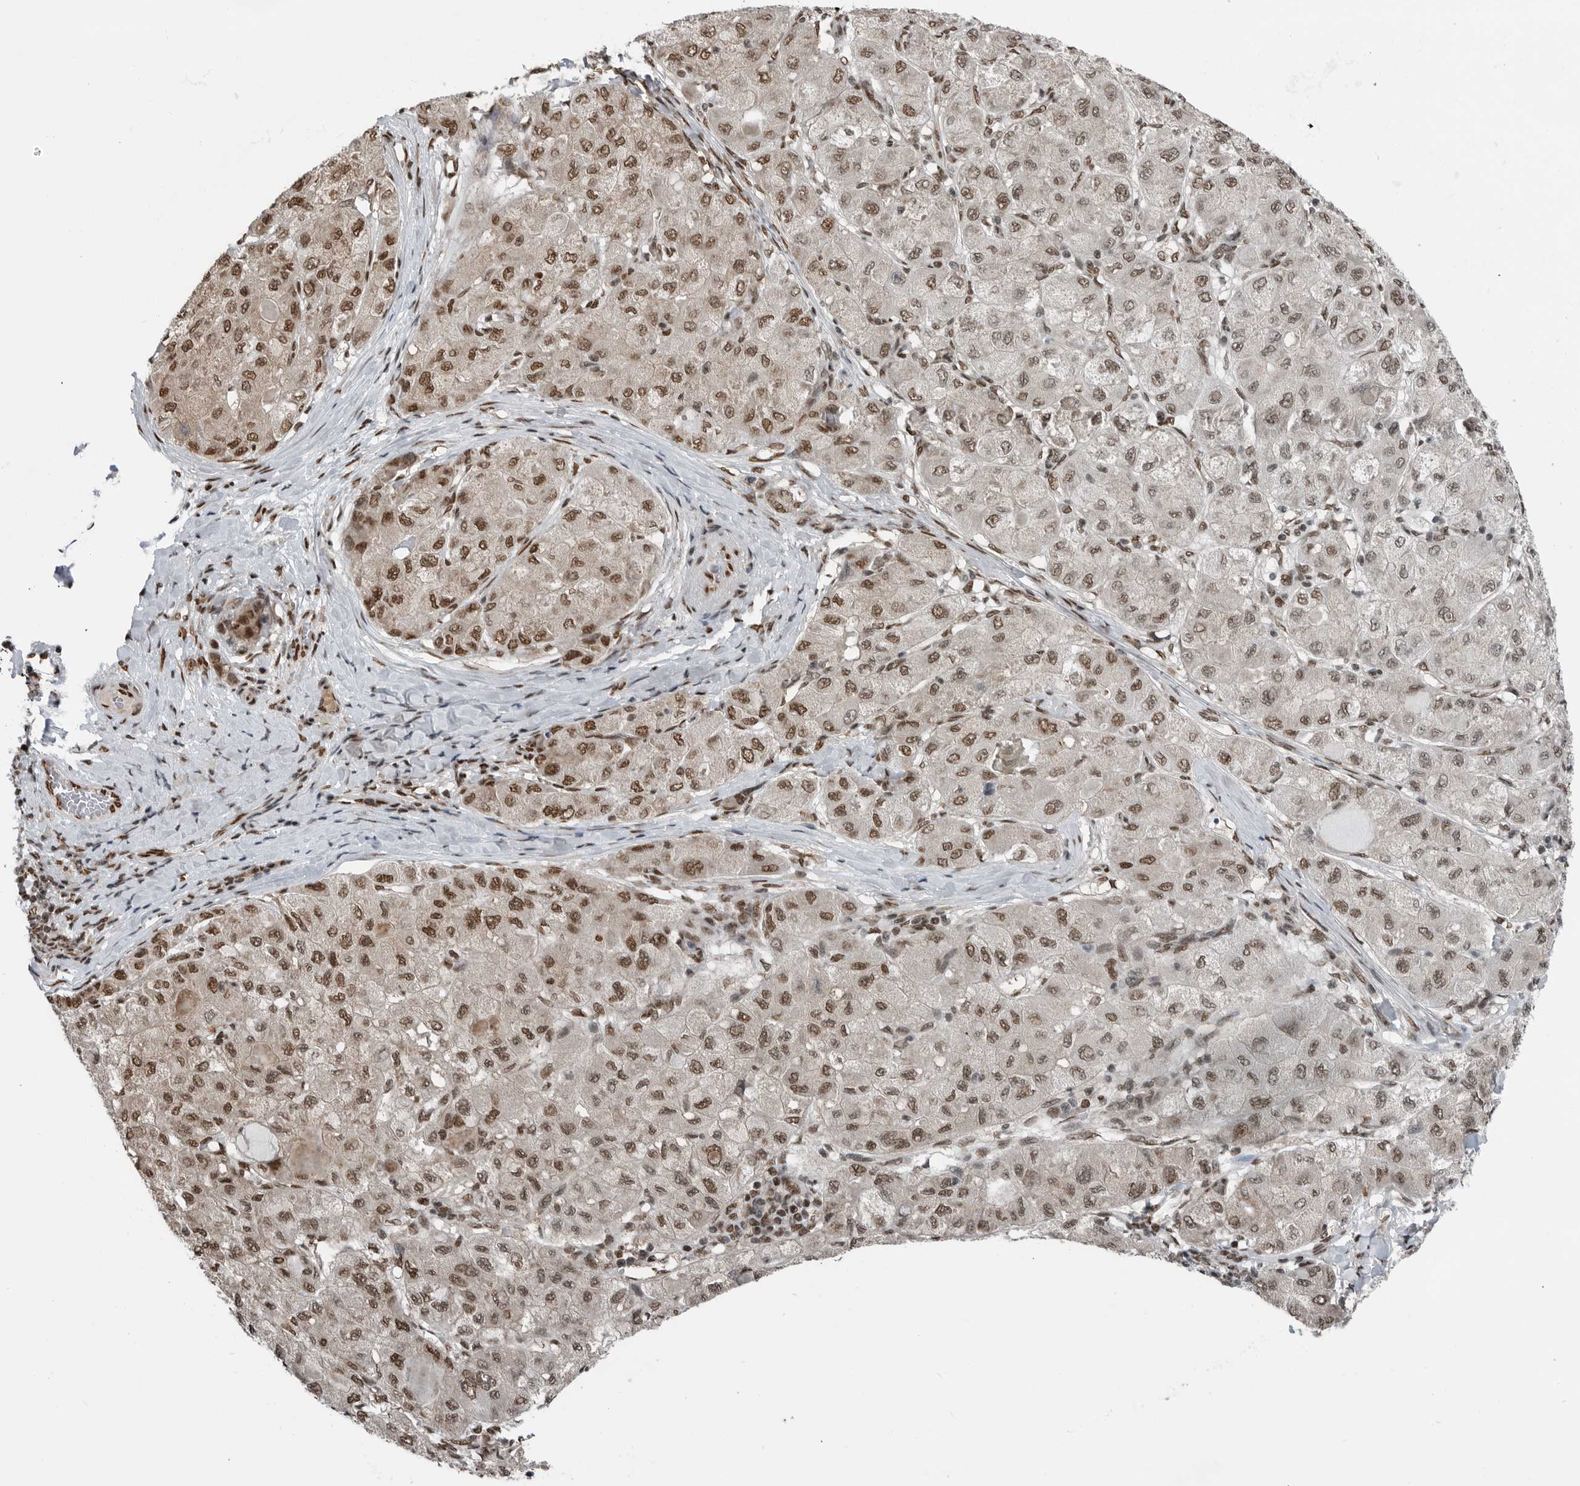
{"staining": {"intensity": "moderate", "quantity": ">75%", "location": "nuclear"}, "tissue": "liver cancer", "cell_type": "Tumor cells", "image_type": "cancer", "snomed": [{"axis": "morphology", "description": "Carcinoma, Hepatocellular, NOS"}, {"axis": "topography", "description": "Liver"}], "caption": "The immunohistochemical stain labels moderate nuclear positivity in tumor cells of liver hepatocellular carcinoma tissue.", "gene": "BLZF1", "patient": {"sex": "male", "age": 80}}